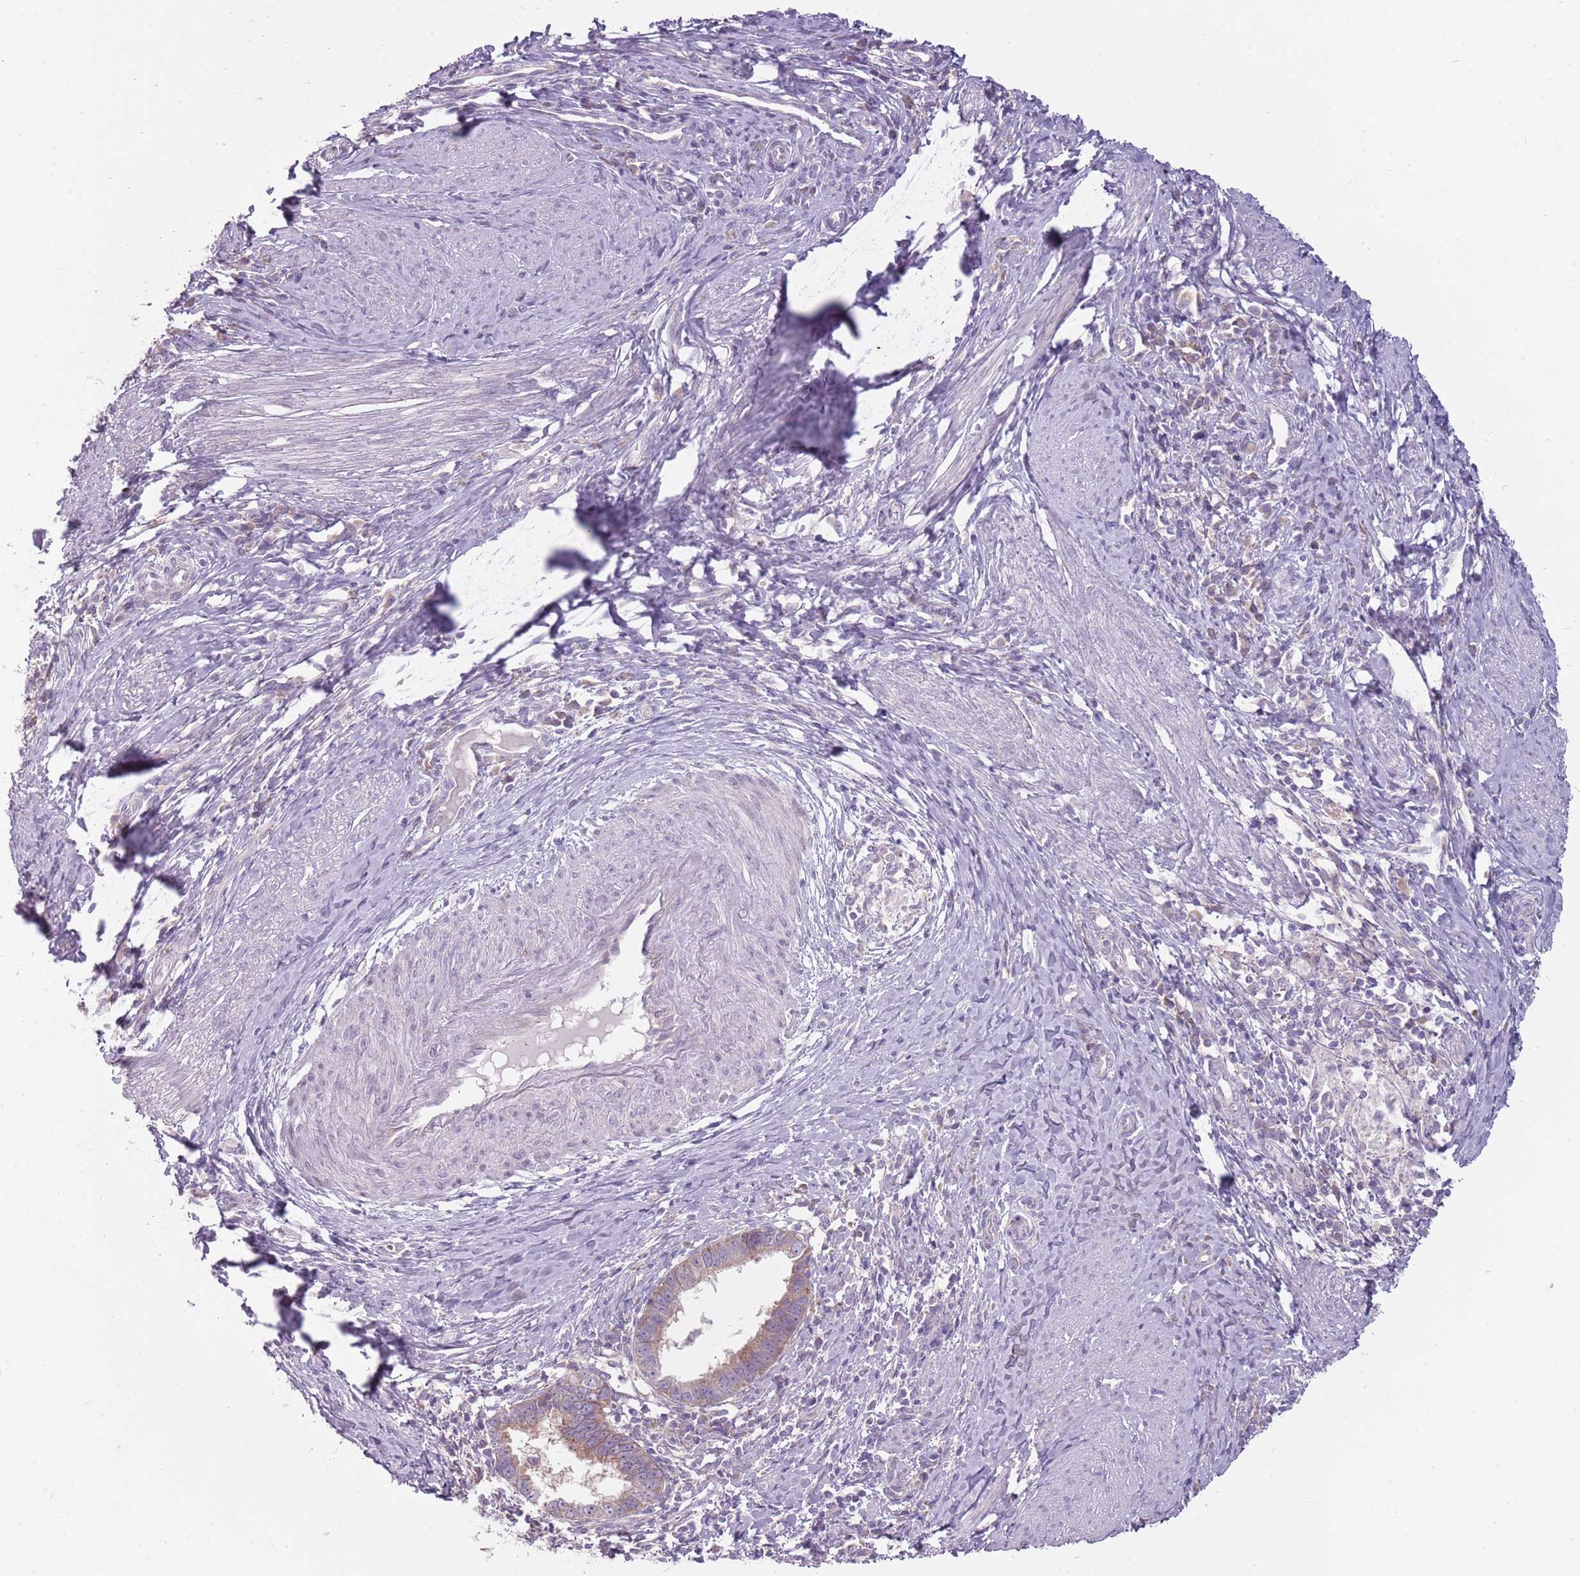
{"staining": {"intensity": "moderate", "quantity": ">75%", "location": "cytoplasmic/membranous"}, "tissue": "cervical cancer", "cell_type": "Tumor cells", "image_type": "cancer", "snomed": [{"axis": "morphology", "description": "Adenocarcinoma, NOS"}, {"axis": "topography", "description": "Cervix"}], "caption": "Cervical cancer was stained to show a protein in brown. There is medium levels of moderate cytoplasmic/membranous staining in approximately >75% of tumor cells.", "gene": "HSPA14", "patient": {"sex": "female", "age": 36}}